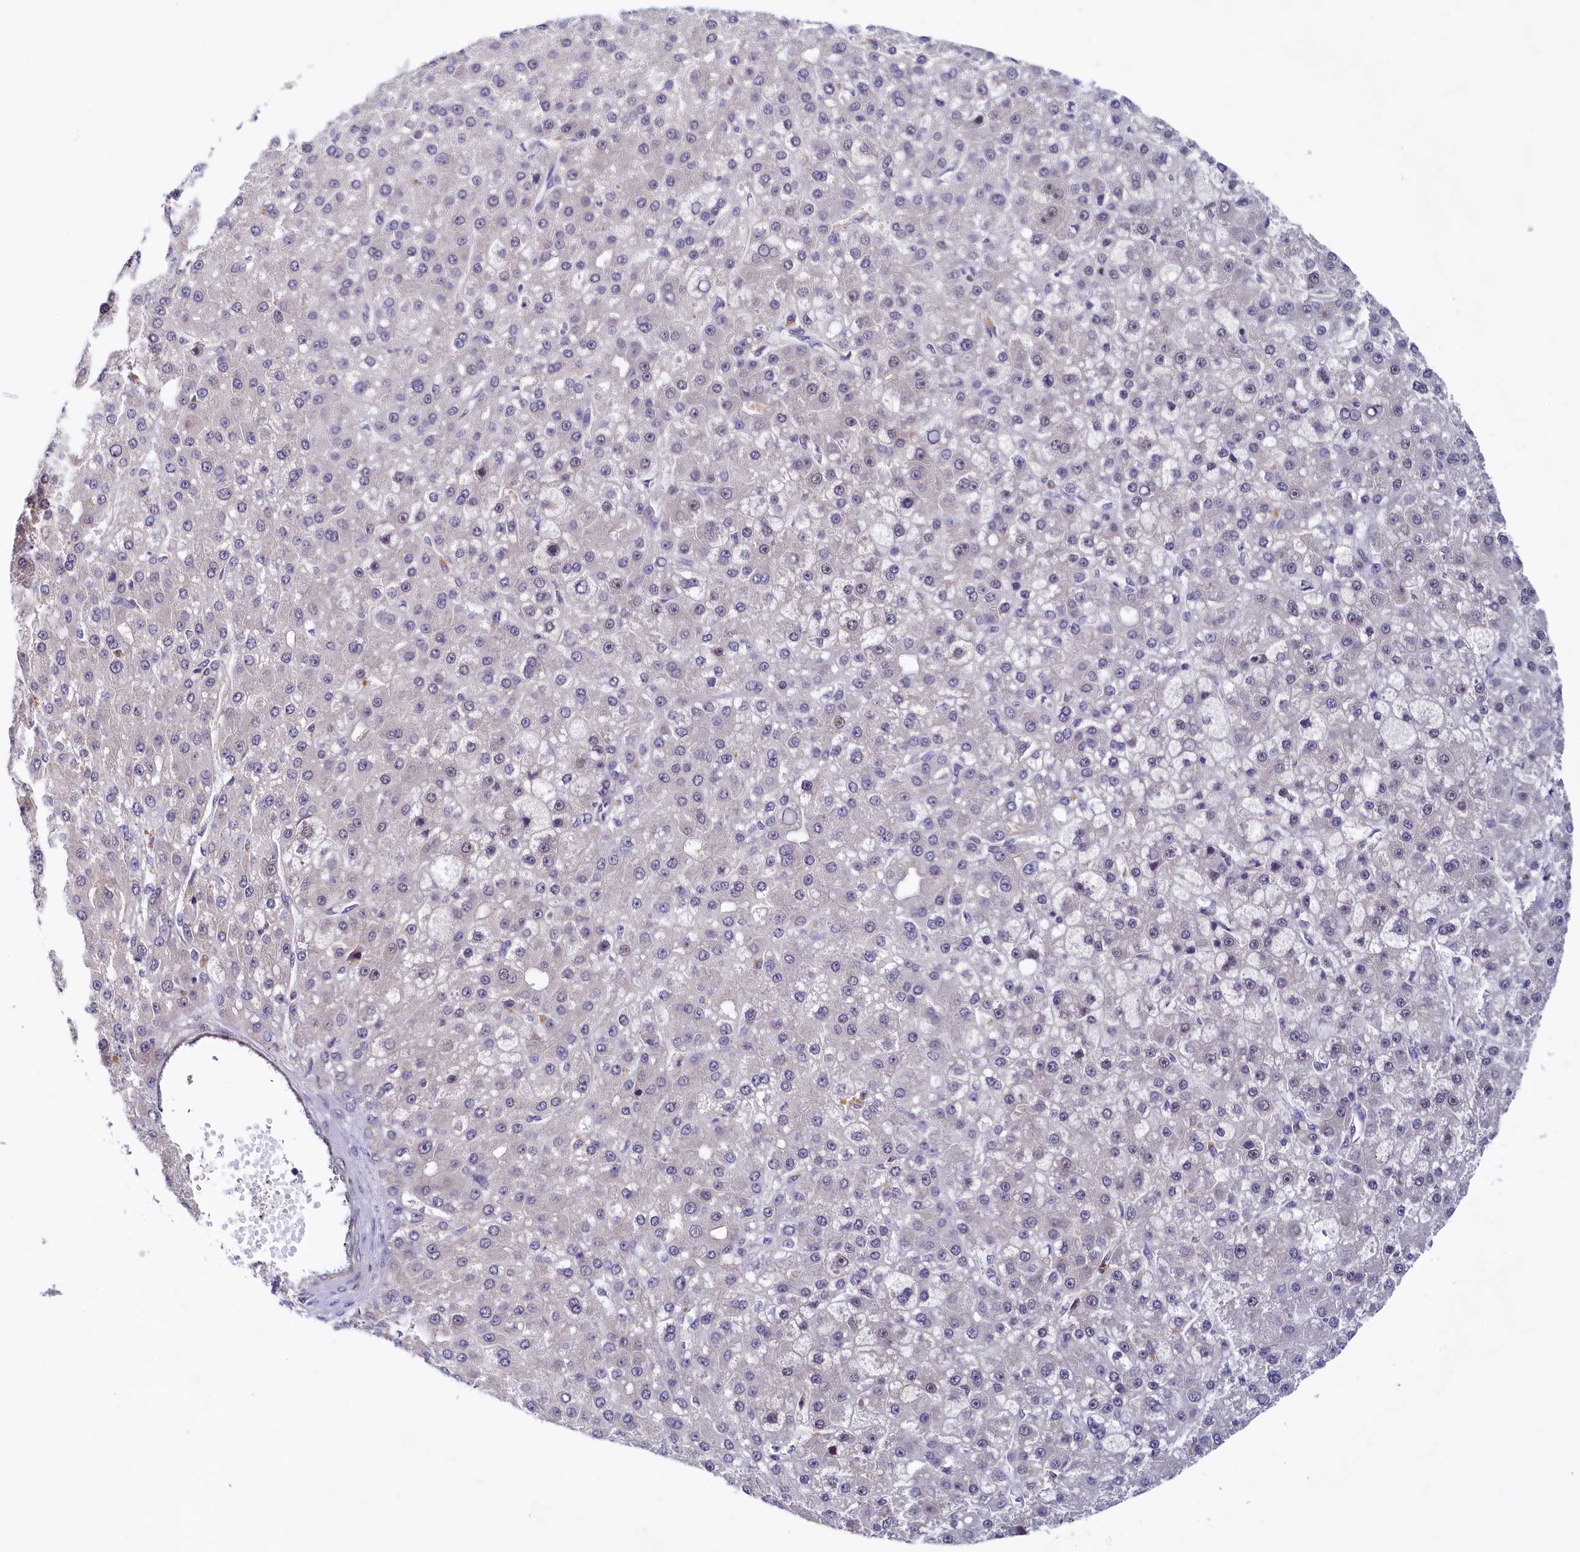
{"staining": {"intensity": "negative", "quantity": "none", "location": "none"}, "tissue": "liver cancer", "cell_type": "Tumor cells", "image_type": "cancer", "snomed": [{"axis": "morphology", "description": "Carcinoma, Hepatocellular, NOS"}, {"axis": "topography", "description": "Liver"}], "caption": "This histopathology image is of liver cancer (hepatocellular carcinoma) stained with immunohistochemistry to label a protein in brown with the nuclei are counter-stained blue. There is no staining in tumor cells. (DAB (3,3'-diaminobenzidine) immunohistochemistry visualized using brightfield microscopy, high magnification).", "gene": "PAAF1", "patient": {"sex": "male", "age": 67}}